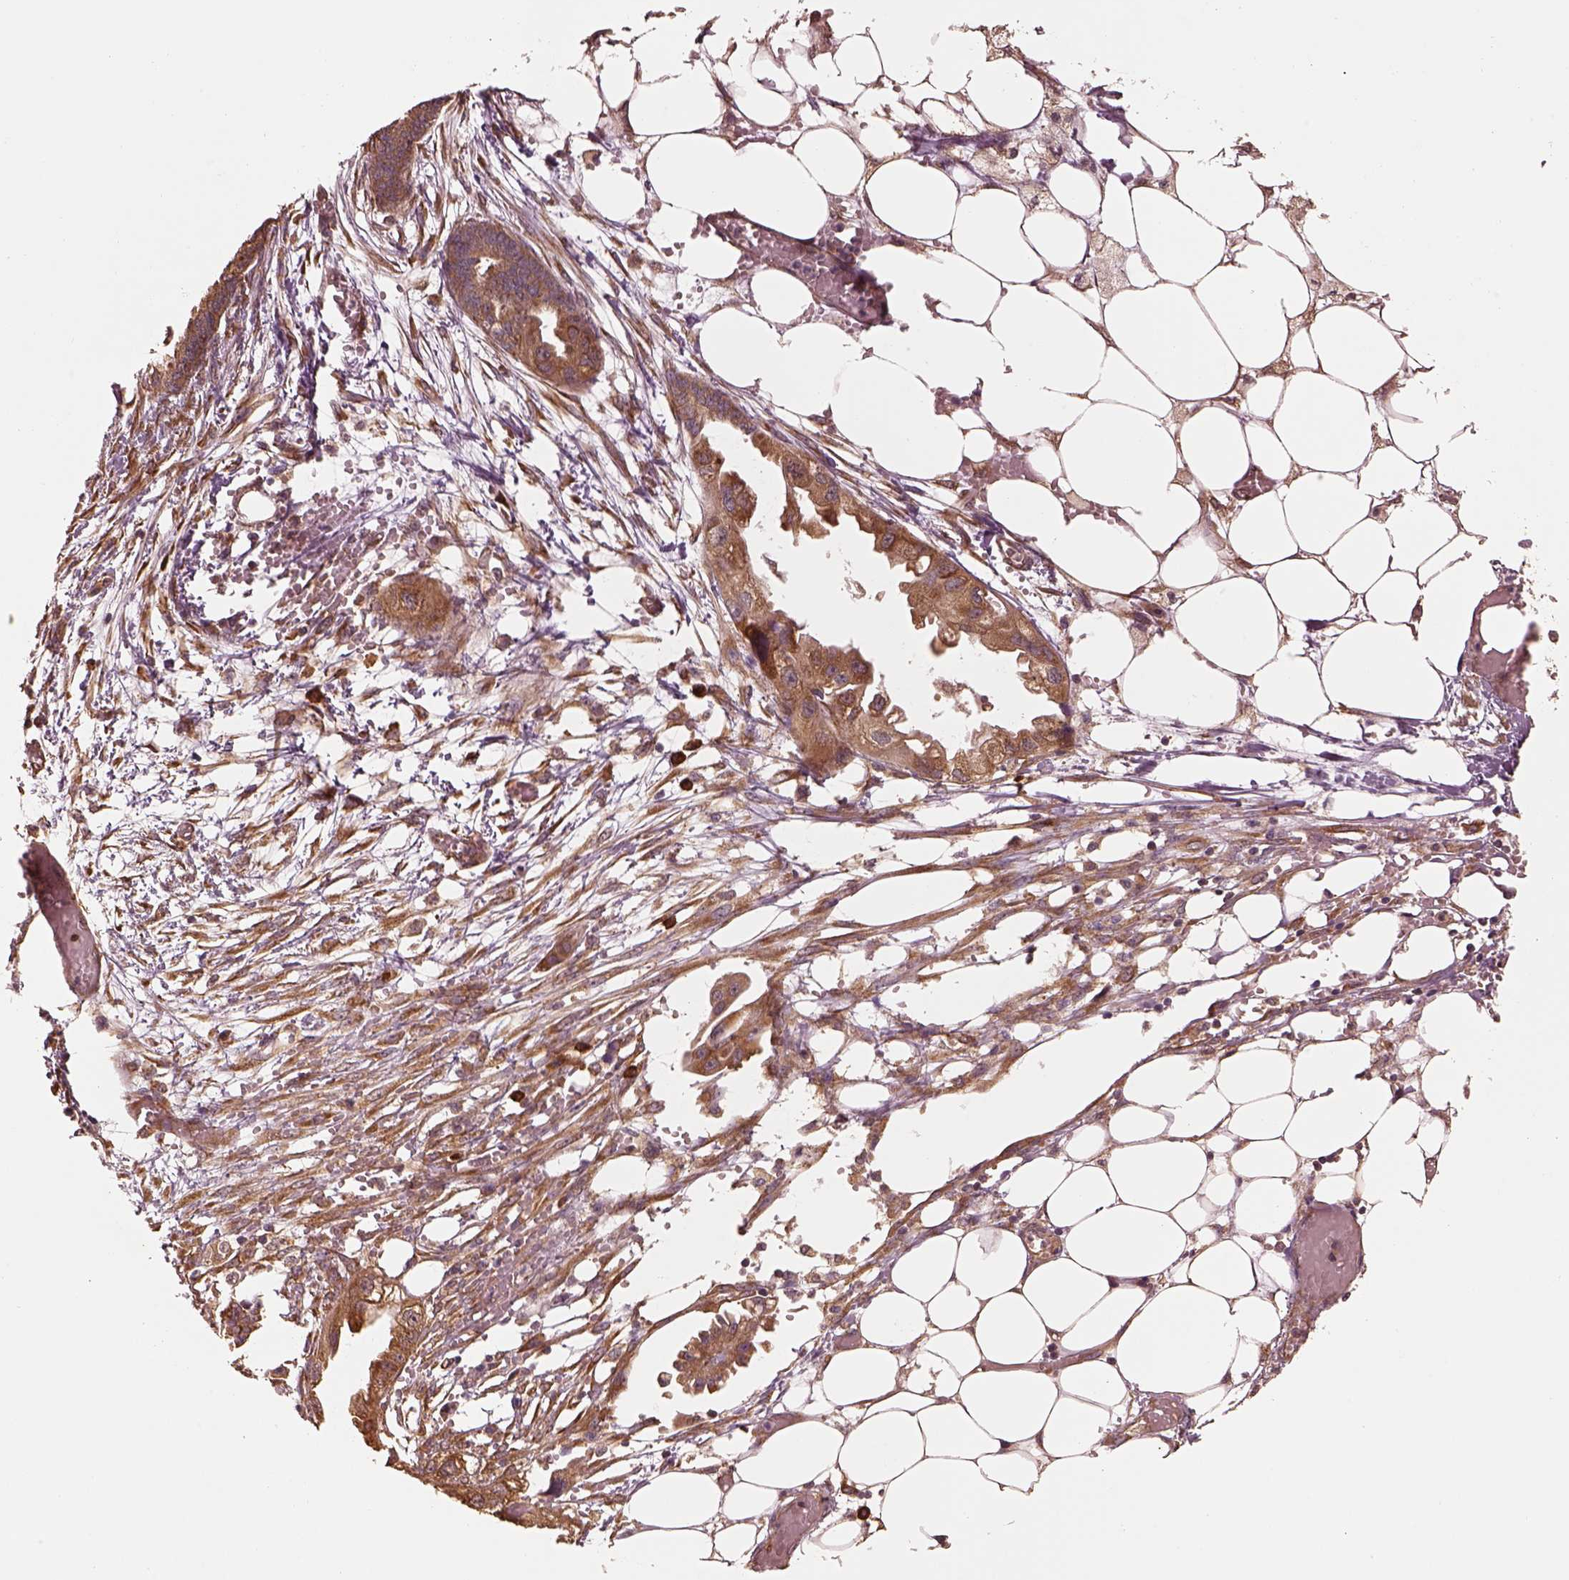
{"staining": {"intensity": "moderate", "quantity": ">75%", "location": "cytoplasmic/membranous"}, "tissue": "endometrial cancer", "cell_type": "Tumor cells", "image_type": "cancer", "snomed": [{"axis": "morphology", "description": "Adenocarcinoma, NOS"}, {"axis": "morphology", "description": "Adenocarcinoma, metastatic, NOS"}, {"axis": "topography", "description": "Adipose tissue"}, {"axis": "topography", "description": "Endometrium"}], "caption": "Immunohistochemical staining of endometrial cancer (metastatic adenocarcinoma) shows medium levels of moderate cytoplasmic/membranous protein staining in about >75% of tumor cells. The protein of interest is stained brown, and the nuclei are stained in blue (DAB (3,3'-diaminobenzidine) IHC with brightfield microscopy, high magnification).", "gene": "RPS5", "patient": {"sex": "female", "age": 67}}